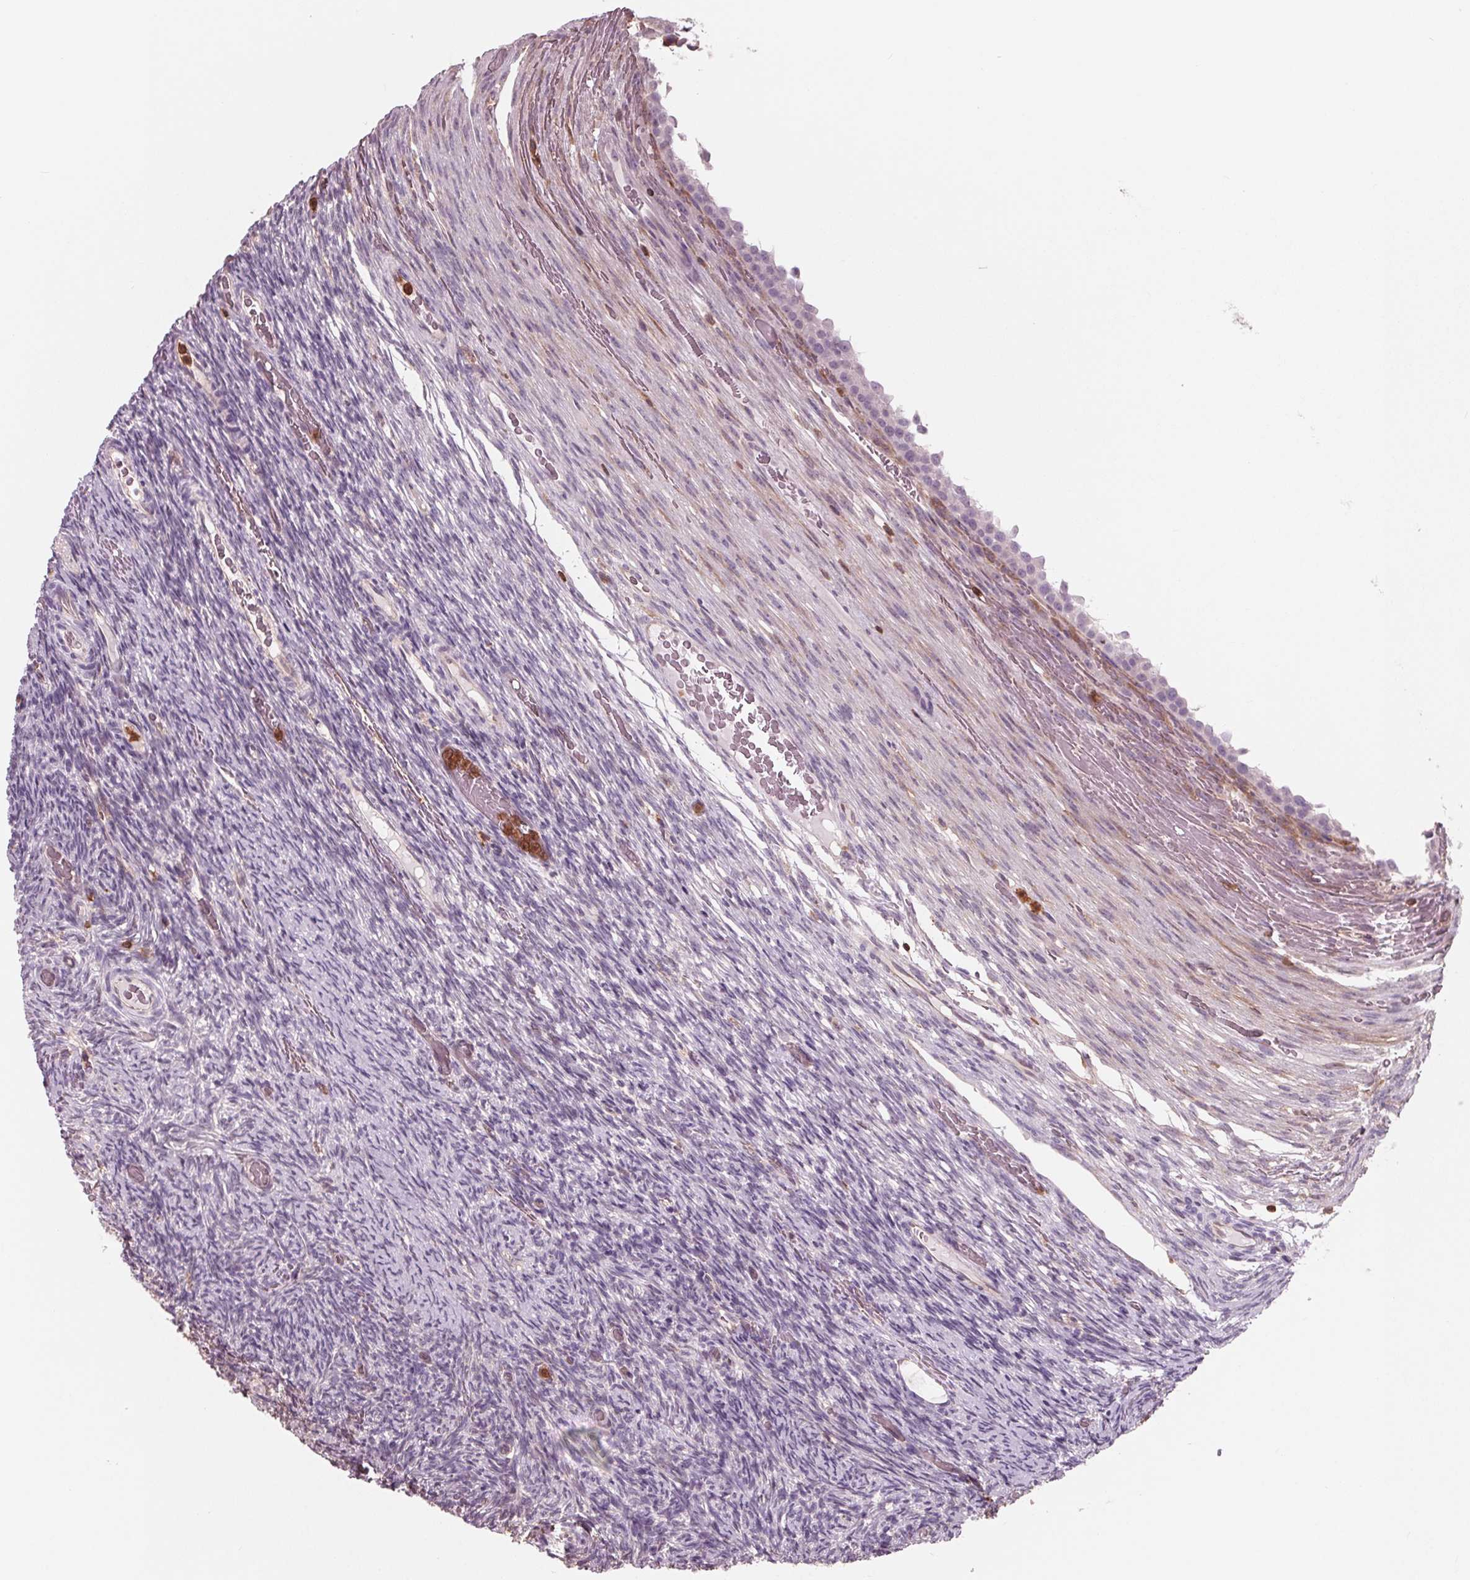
{"staining": {"intensity": "negative", "quantity": "none", "location": "none"}, "tissue": "ovary", "cell_type": "Follicle cells", "image_type": "normal", "snomed": [{"axis": "morphology", "description": "Normal tissue, NOS"}, {"axis": "topography", "description": "Ovary"}], "caption": "Follicle cells show no significant protein expression in benign ovary.", "gene": "ARHGAP25", "patient": {"sex": "female", "age": 34}}